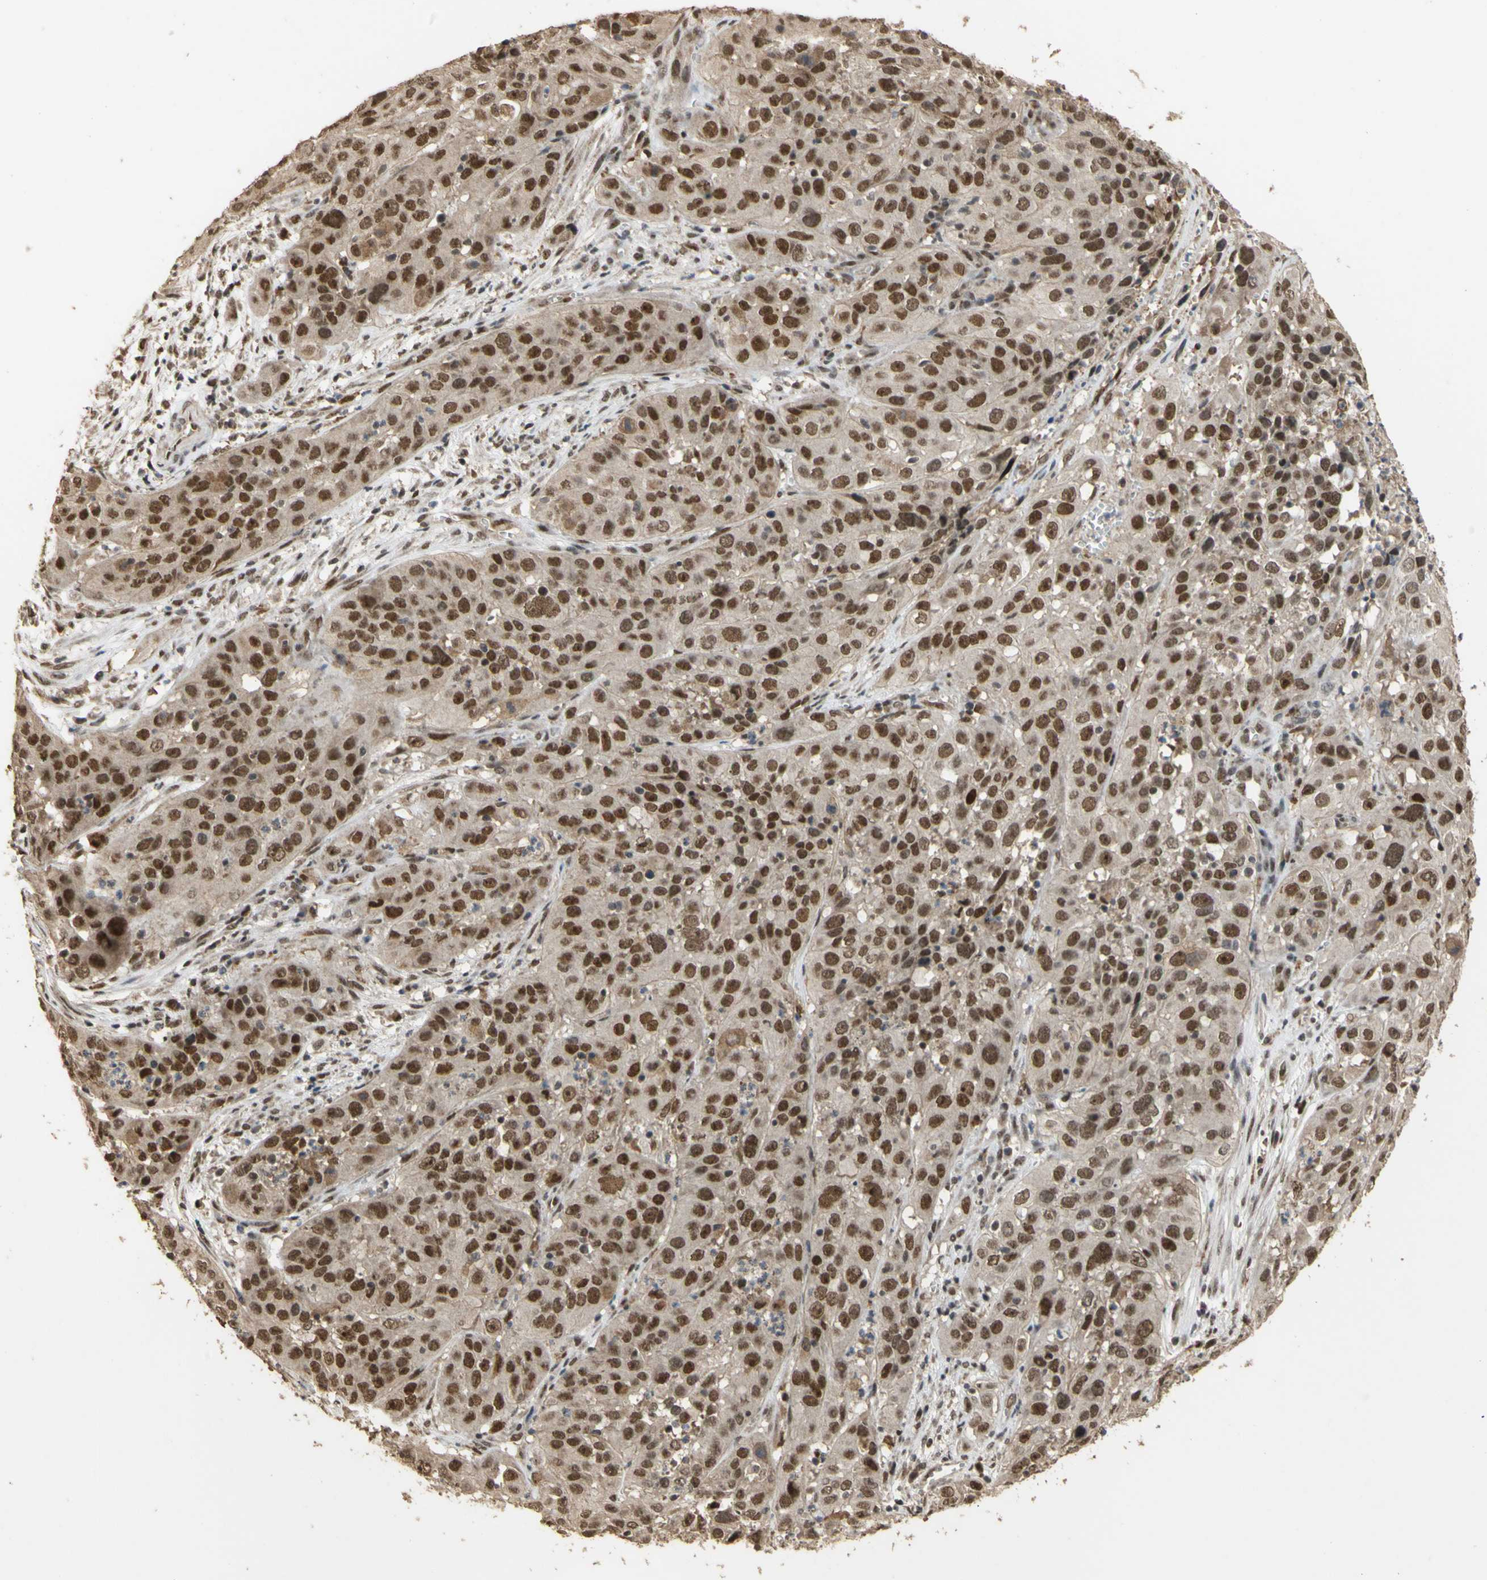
{"staining": {"intensity": "moderate", "quantity": ">75%", "location": "cytoplasmic/membranous,nuclear"}, "tissue": "cervical cancer", "cell_type": "Tumor cells", "image_type": "cancer", "snomed": [{"axis": "morphology", "description": "Squamous cell carcinoma, NOS"}, {"axis": "topography", "description": "Cervix"}], "caption": "High-magnification brightfield microscopy of cervical squamous cell carcinoma stained with DAB (3,3'-diaminobenzidine) (brown) and counterstained with hematoxylin (blue). tumor cells exhibit moderate cytoplasmic/membranous and nuclear positivity is seen in about>75% of cells. (brown staining indicates protein expression, while blue staining denotes nuclei).", "gene": "GTF2E2", "patient": {"sex": "female", "age": 32}}